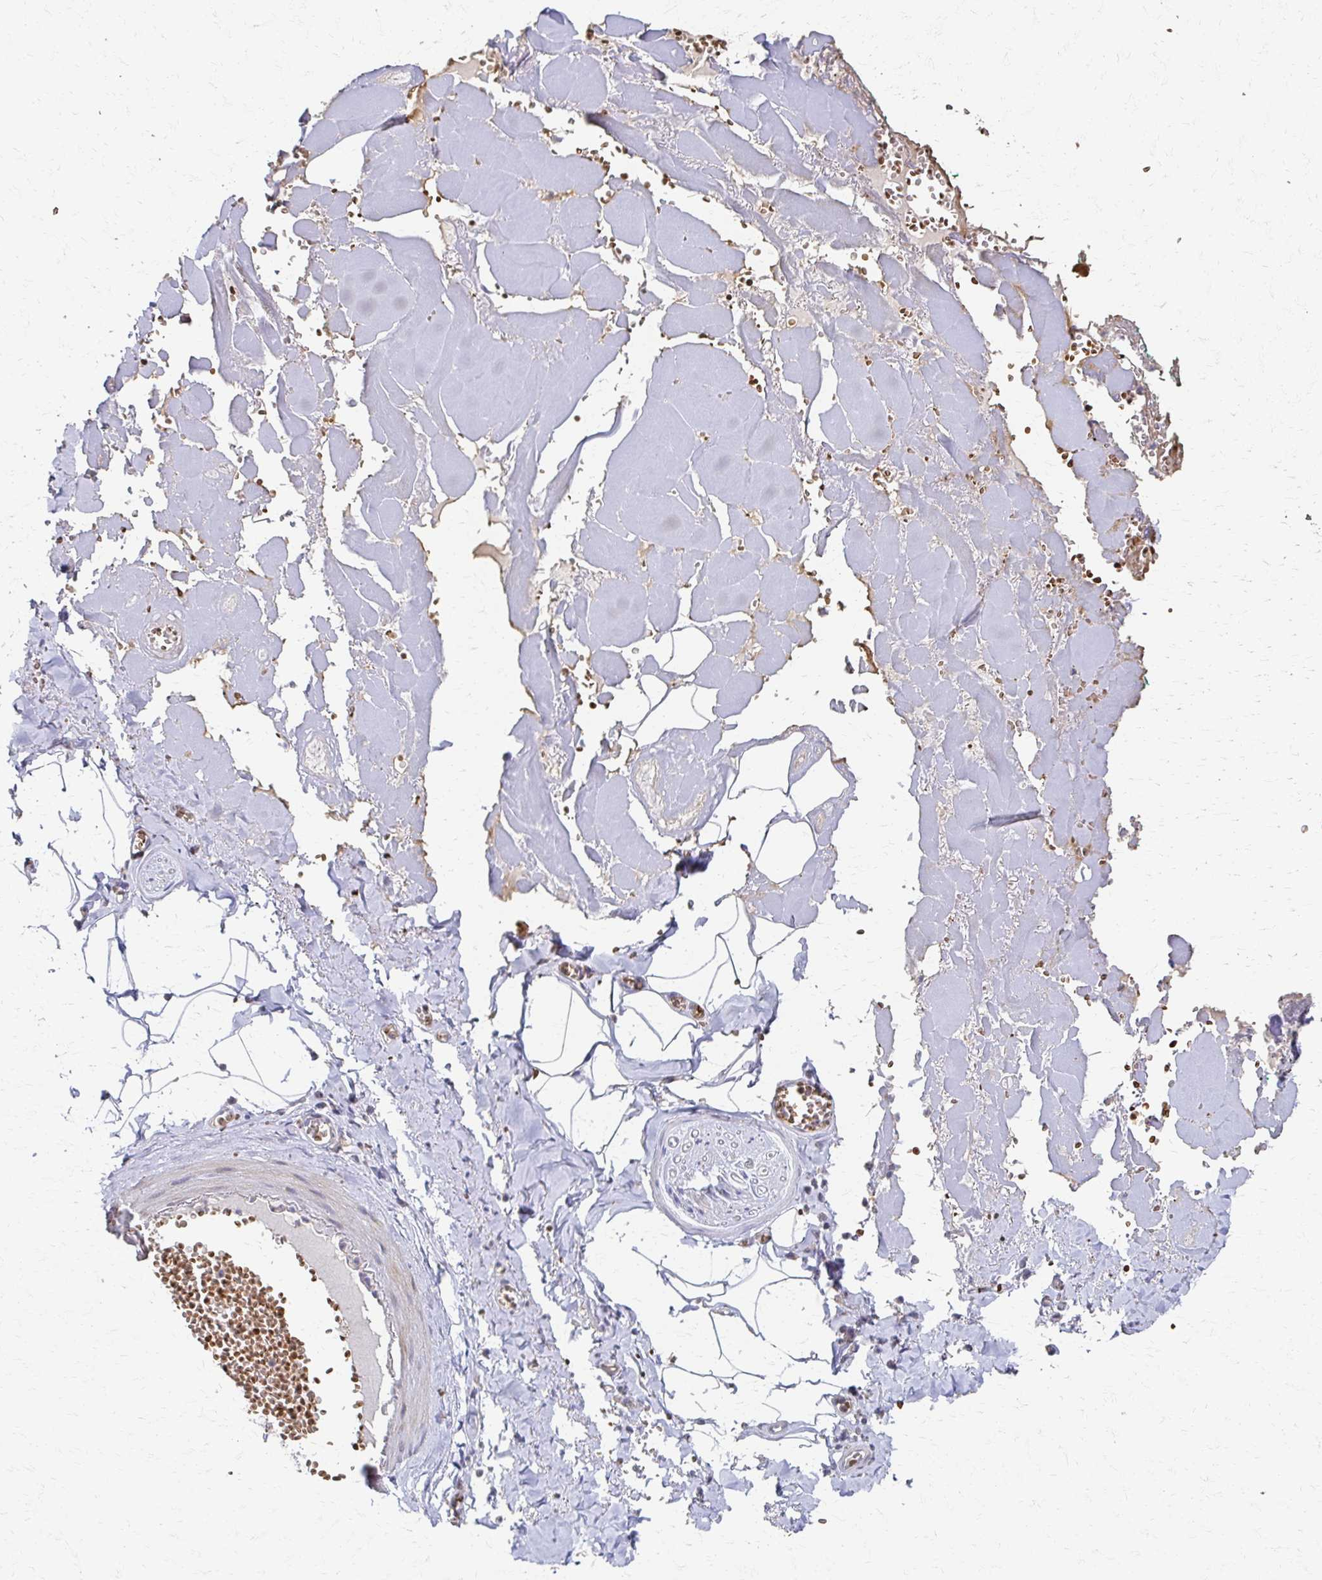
{"staining": {"intensity": "negative", "quantity": "none", "location": "none"}, "tissue": "adipose tissue", "cell_type": "Adipocytes", "image_type": "normal", "snomed": [{"axis": "morphology", "description": "Normal tissue, NOS"}, {"axis": "topography", "description": "Vulva"}, {"axis": "topography", "description": "Peripheral nerve tissue"}], "caption": "Immunohistochemistry (IHC) of unremarkable adipose tissue reveals no staining in adipocytes. (DAB (3,3'-diaminobenzidine) IHC visualized using brightfield microscopy, high magnification).", "gene": "SKA2", "patient": {"sex": "female", "age": 66}}